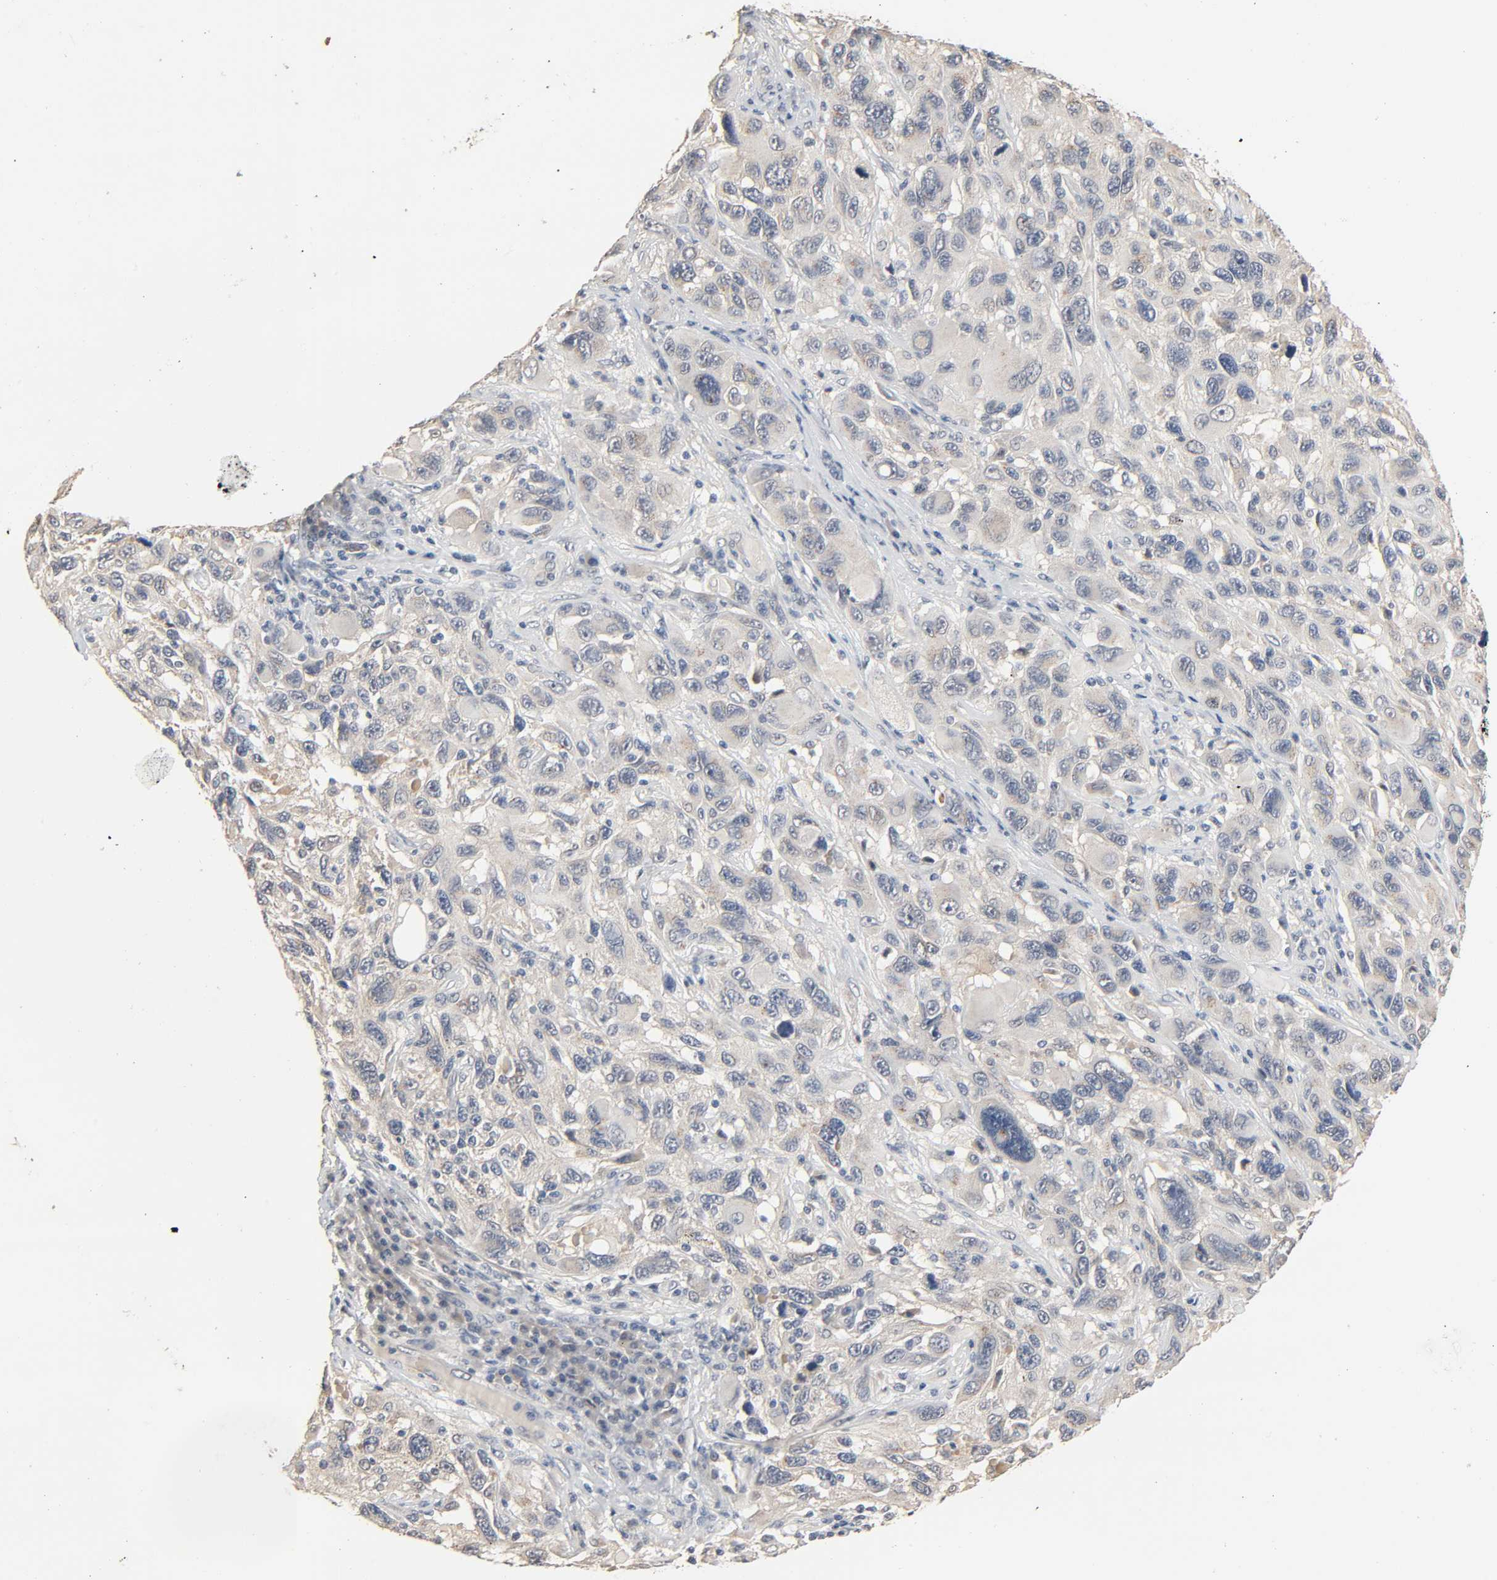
{"staining": {"intensity": "negative", "quantity": "none", "location": "none"}, "tissue": "melanoma", "cell_type": "Tumor cells", "image_type": "cancer", "snomed": [{"axis": "morphology", "description": "Malignant melanoma, NOS"}, {"axis": "topography", "description": "Skin"}], "caption": "Malignant melanoma stained for a protein using IHC reveals no staining tumor cells.", "gene": "MAGEA8", "patient": {"sex": "male", "age": 53}}